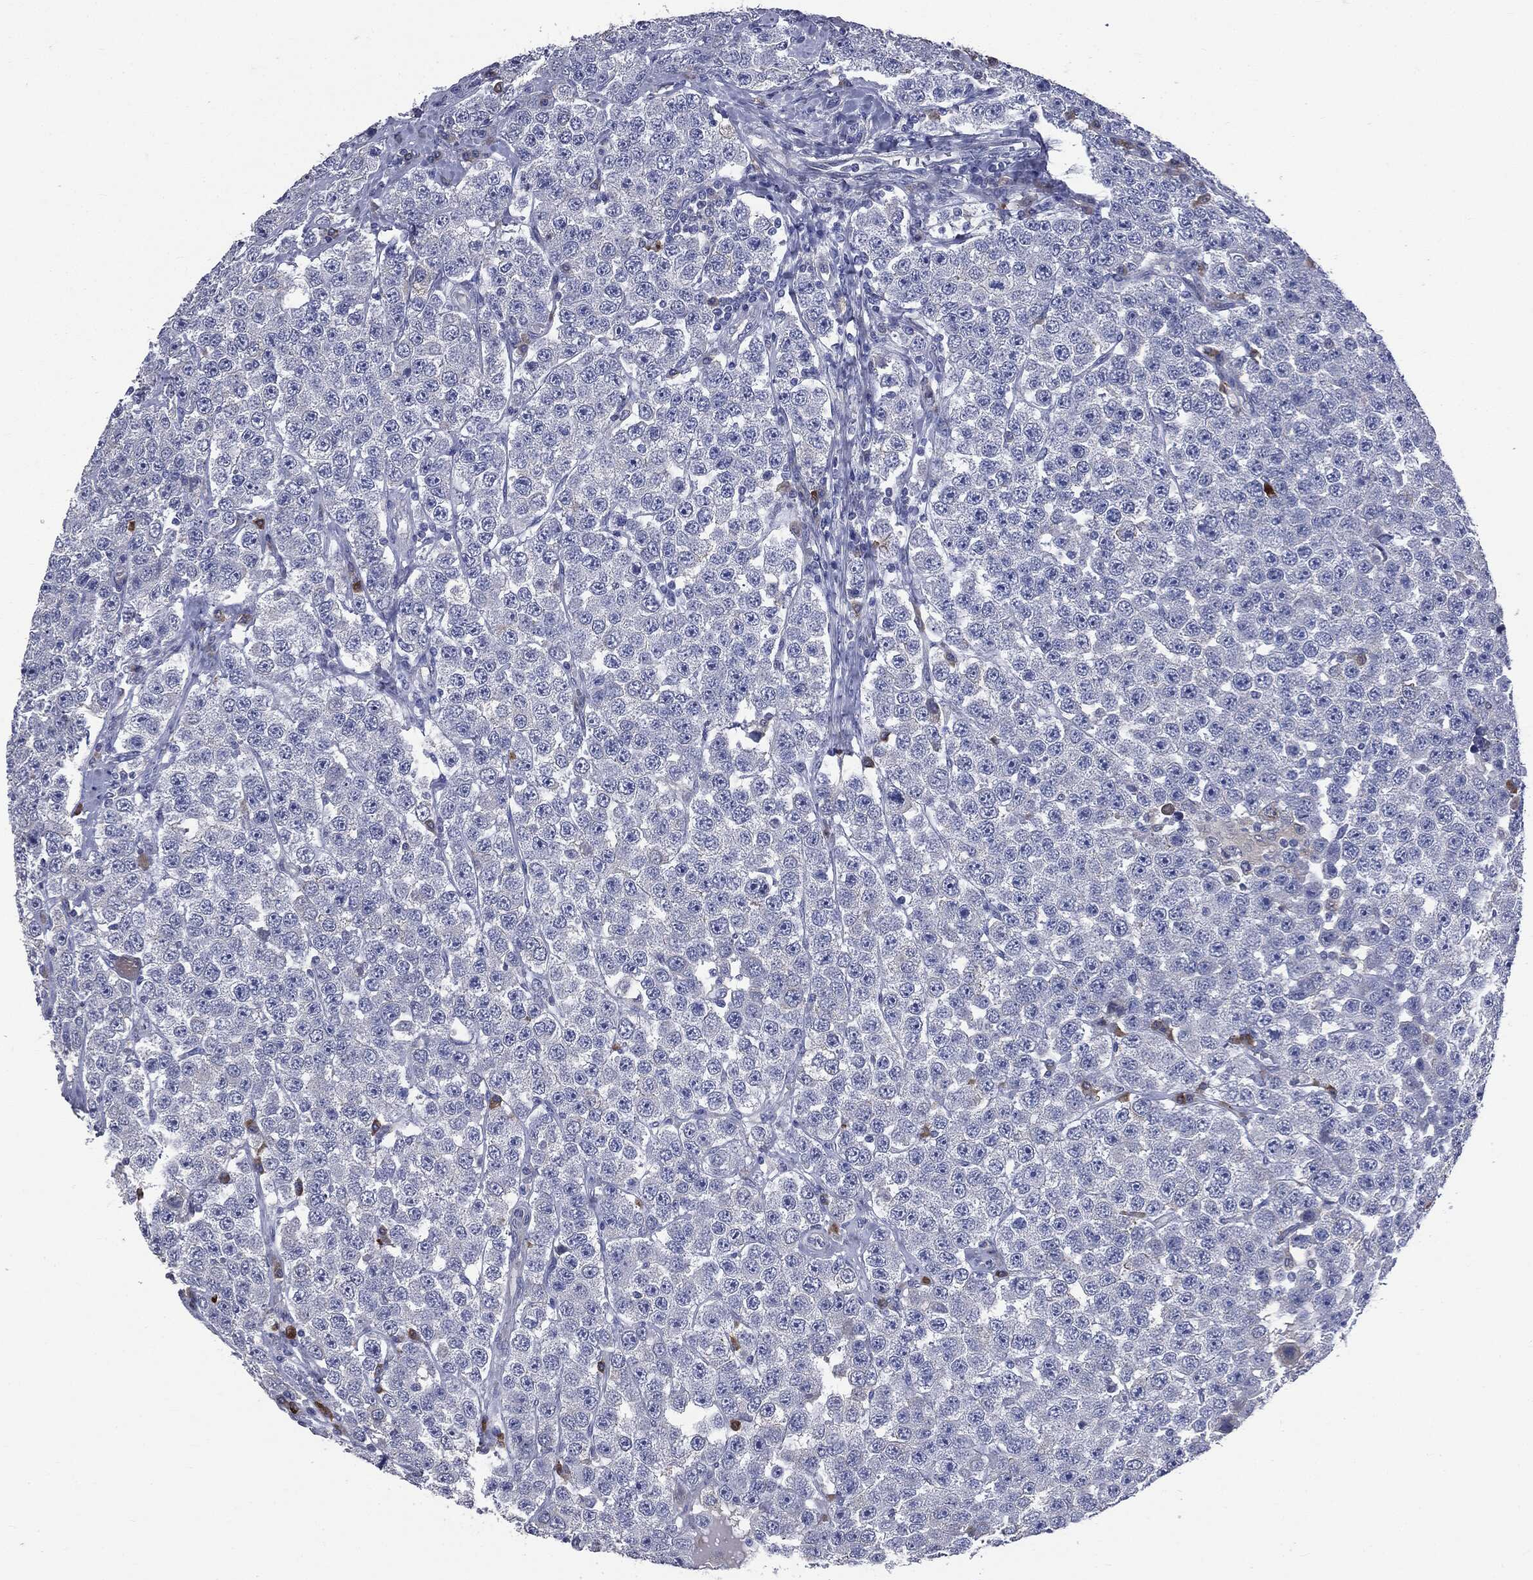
{"staining": {"intensity": "negative", "quantity": "none", "location": "none"}, "tissue": "testis cancer", "cell_type": "Tumor cells", "image_type": "cancer", "snomed": [{"axis": "morphology", "description": "Seminoma, NOS"}, {"axis": "topography", "description": "Testis"}], "caption": "This is a photomicrograph of immunohistochemistry (IHC) staining of seminoma (testis), which shows no positivity in tumor cells.", "gene": "PTGS2", "patient": {"sex": "male", "age": 28}}